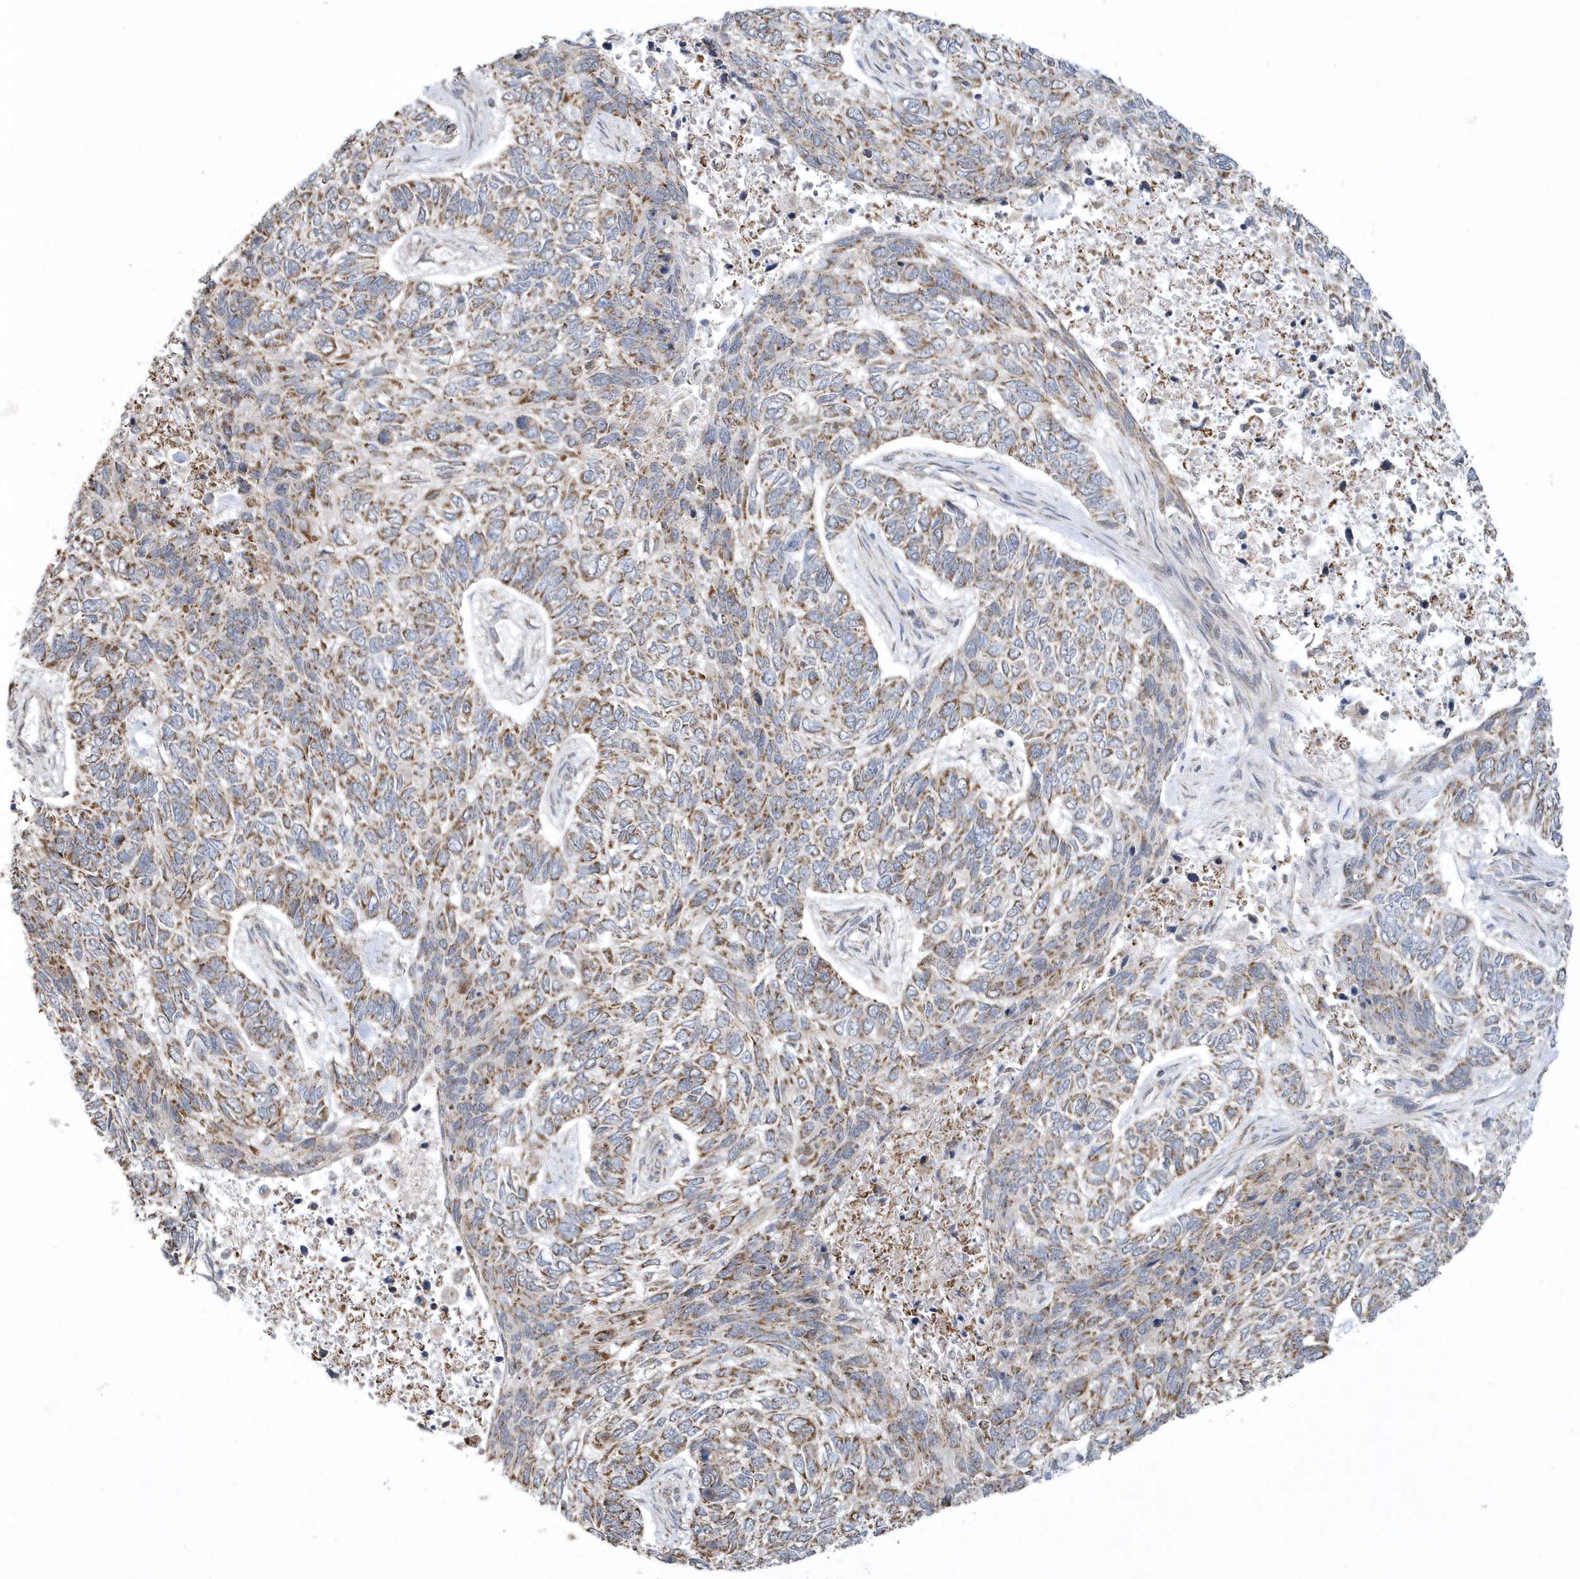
{"staining": {"intensity": "moderate", "quantity": ">75%", "location": "cytoplasmic/membranous"}, "tissue": "skin cancer", "cell_type": "Tumor cells", "image_type": "cancer", "snomed": [{"axis": "morphology", "description": "Basal cell carcinoma"}, {"axis": "topography", "description": "Skin"}], "caption": "Immunohistochemical staining of skin cancer (basal cell carcinoma) demonstrates medium levels of moderate cytoplasmic/membranous protein staining in approximately >75% of tumor cells. The protein is stained brown, and the nuclei are stained in blue (DAB (3,3'-diaminobenzidine) IHC with brightfield microscopy, high magnification).", "gene": "SLX9", "patient": {"sex": "female", "age": 65}}